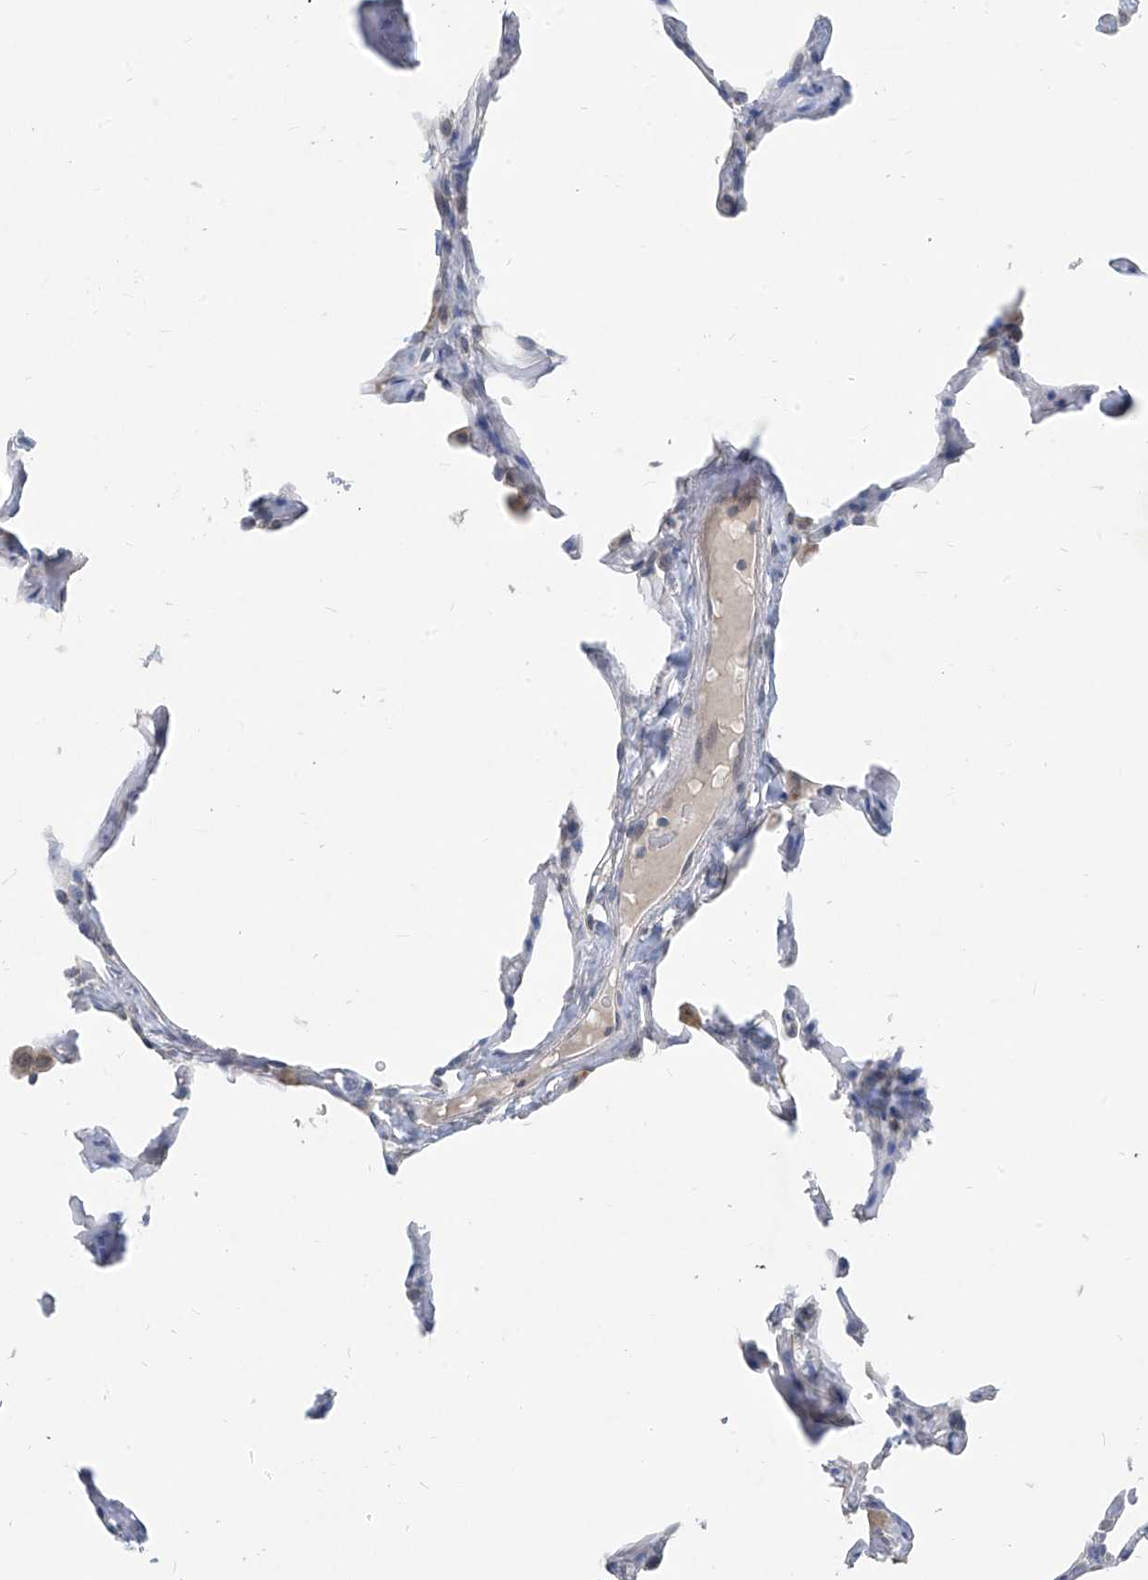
{"staining": {"intensity": "negative", "quantity": "none", "location": "none"}, "tissue": "lung", "cell_type": "Alveolar cells", "image_type": "normal", "snomed": [{"axis": "morphology", "description": "Normal tissue, NOS"}, {"axis": "topography", "description": "Lung"}], "caption": "This is a photomicrograph of immunohistochemistry (IHC) staining of unremarkable lung, which shows no staining in alveolar cells. The staining is performed using DAB brown chromogen with nuclei counter-stained in using hematoxylin.", "gene": "KRTAP25", "patient": {"sex": "male", "age": 65}}